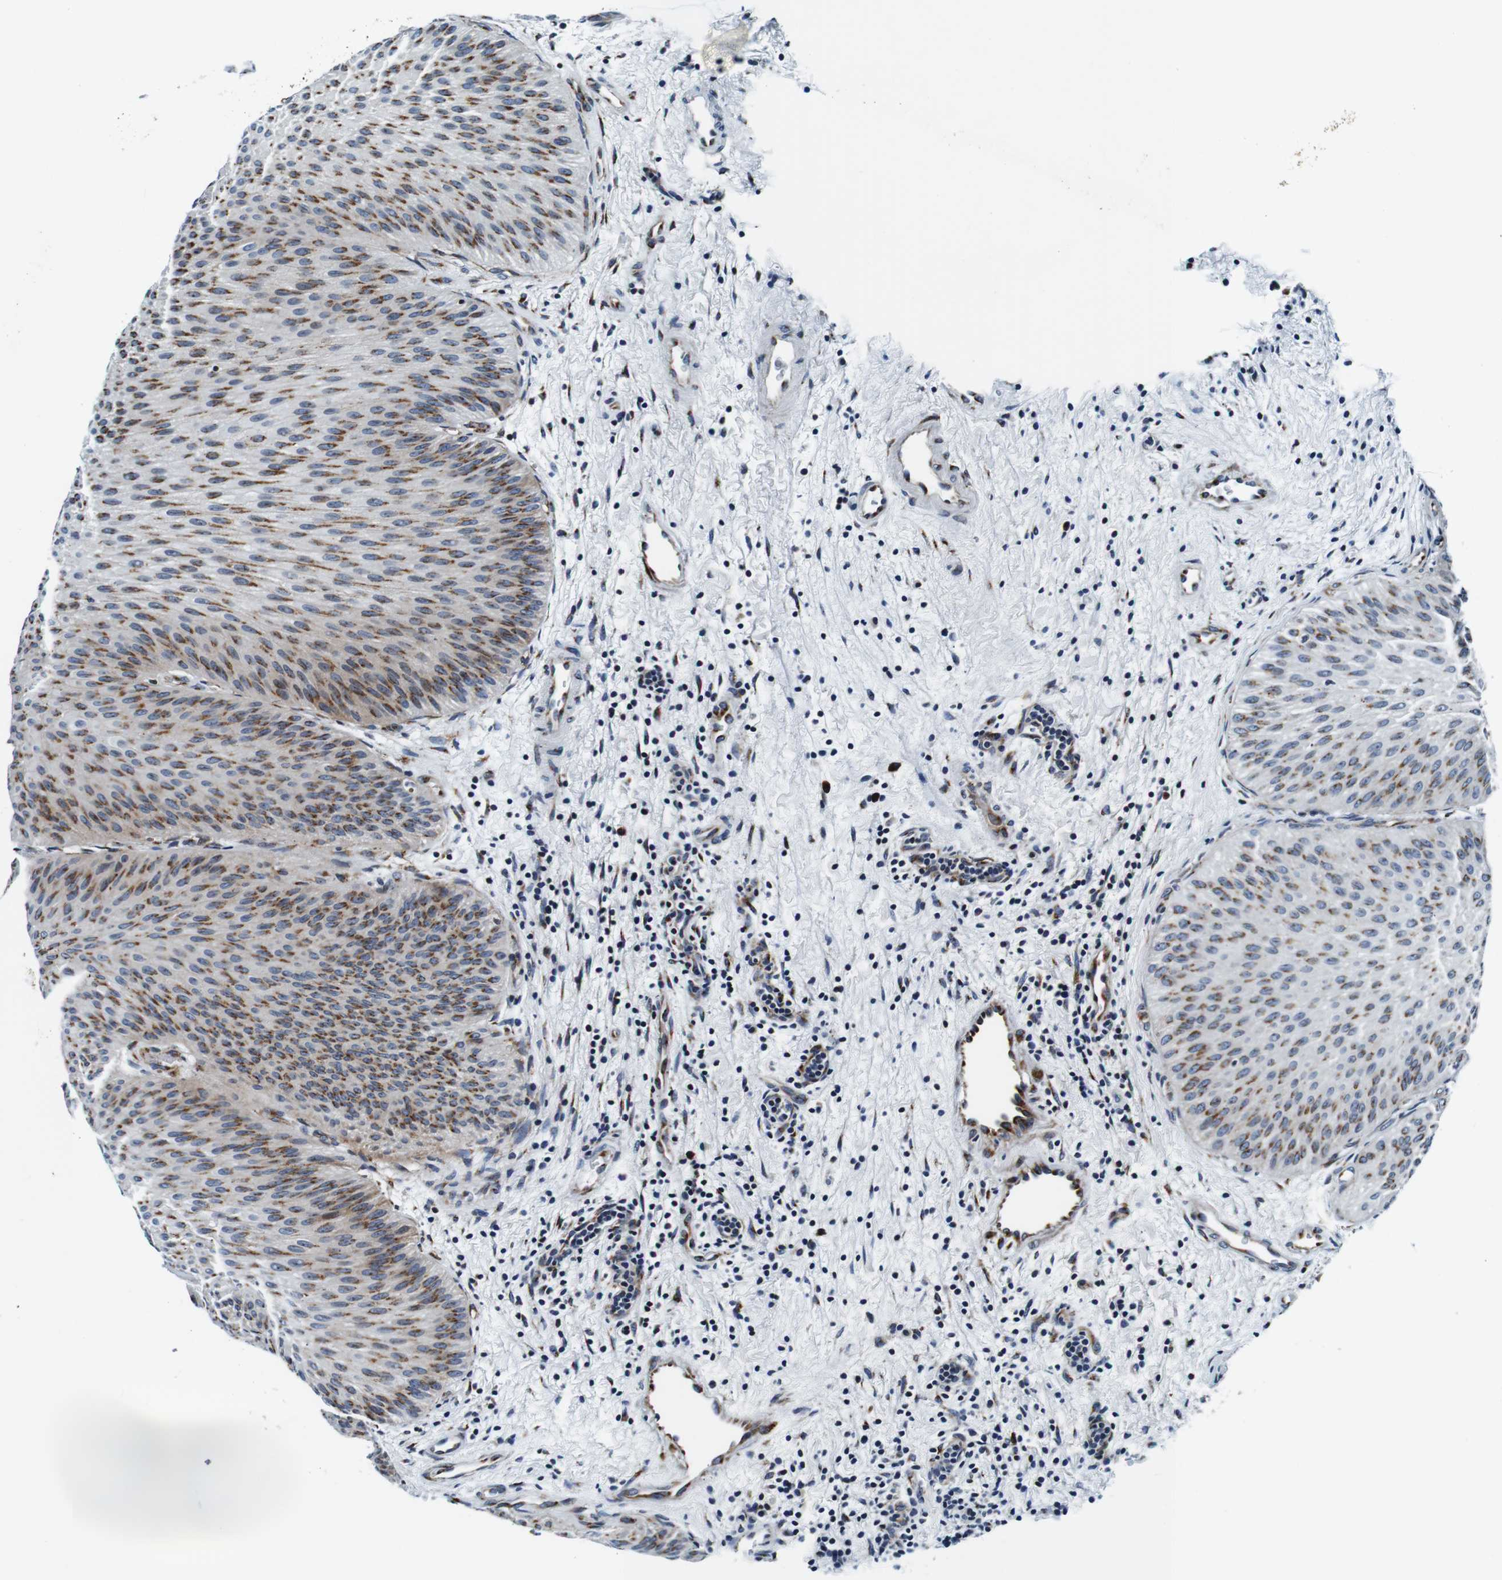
{"staining": {"intensity": "moderate", "quantity": ">75%", "location": "cytoplasmic/membranous"}, "tissue": "urothelial cancer", "cell_type": "Tumor cells", "image_type": "cancer", "snomed": [{"axis": "morphology", "description": "Urothelial carcinoma, Low grade"}, {"axis": "topography", "description": "Urinary bladder"}], "caption": "Moderate cytoplasmic/membranous expression for a protein is present in approximately >75% of tumor cells of urothelial carcinoma (low-grade) using IHC.", "gene": "FAR2", "patient": {"sex": "female", "age": 60}}